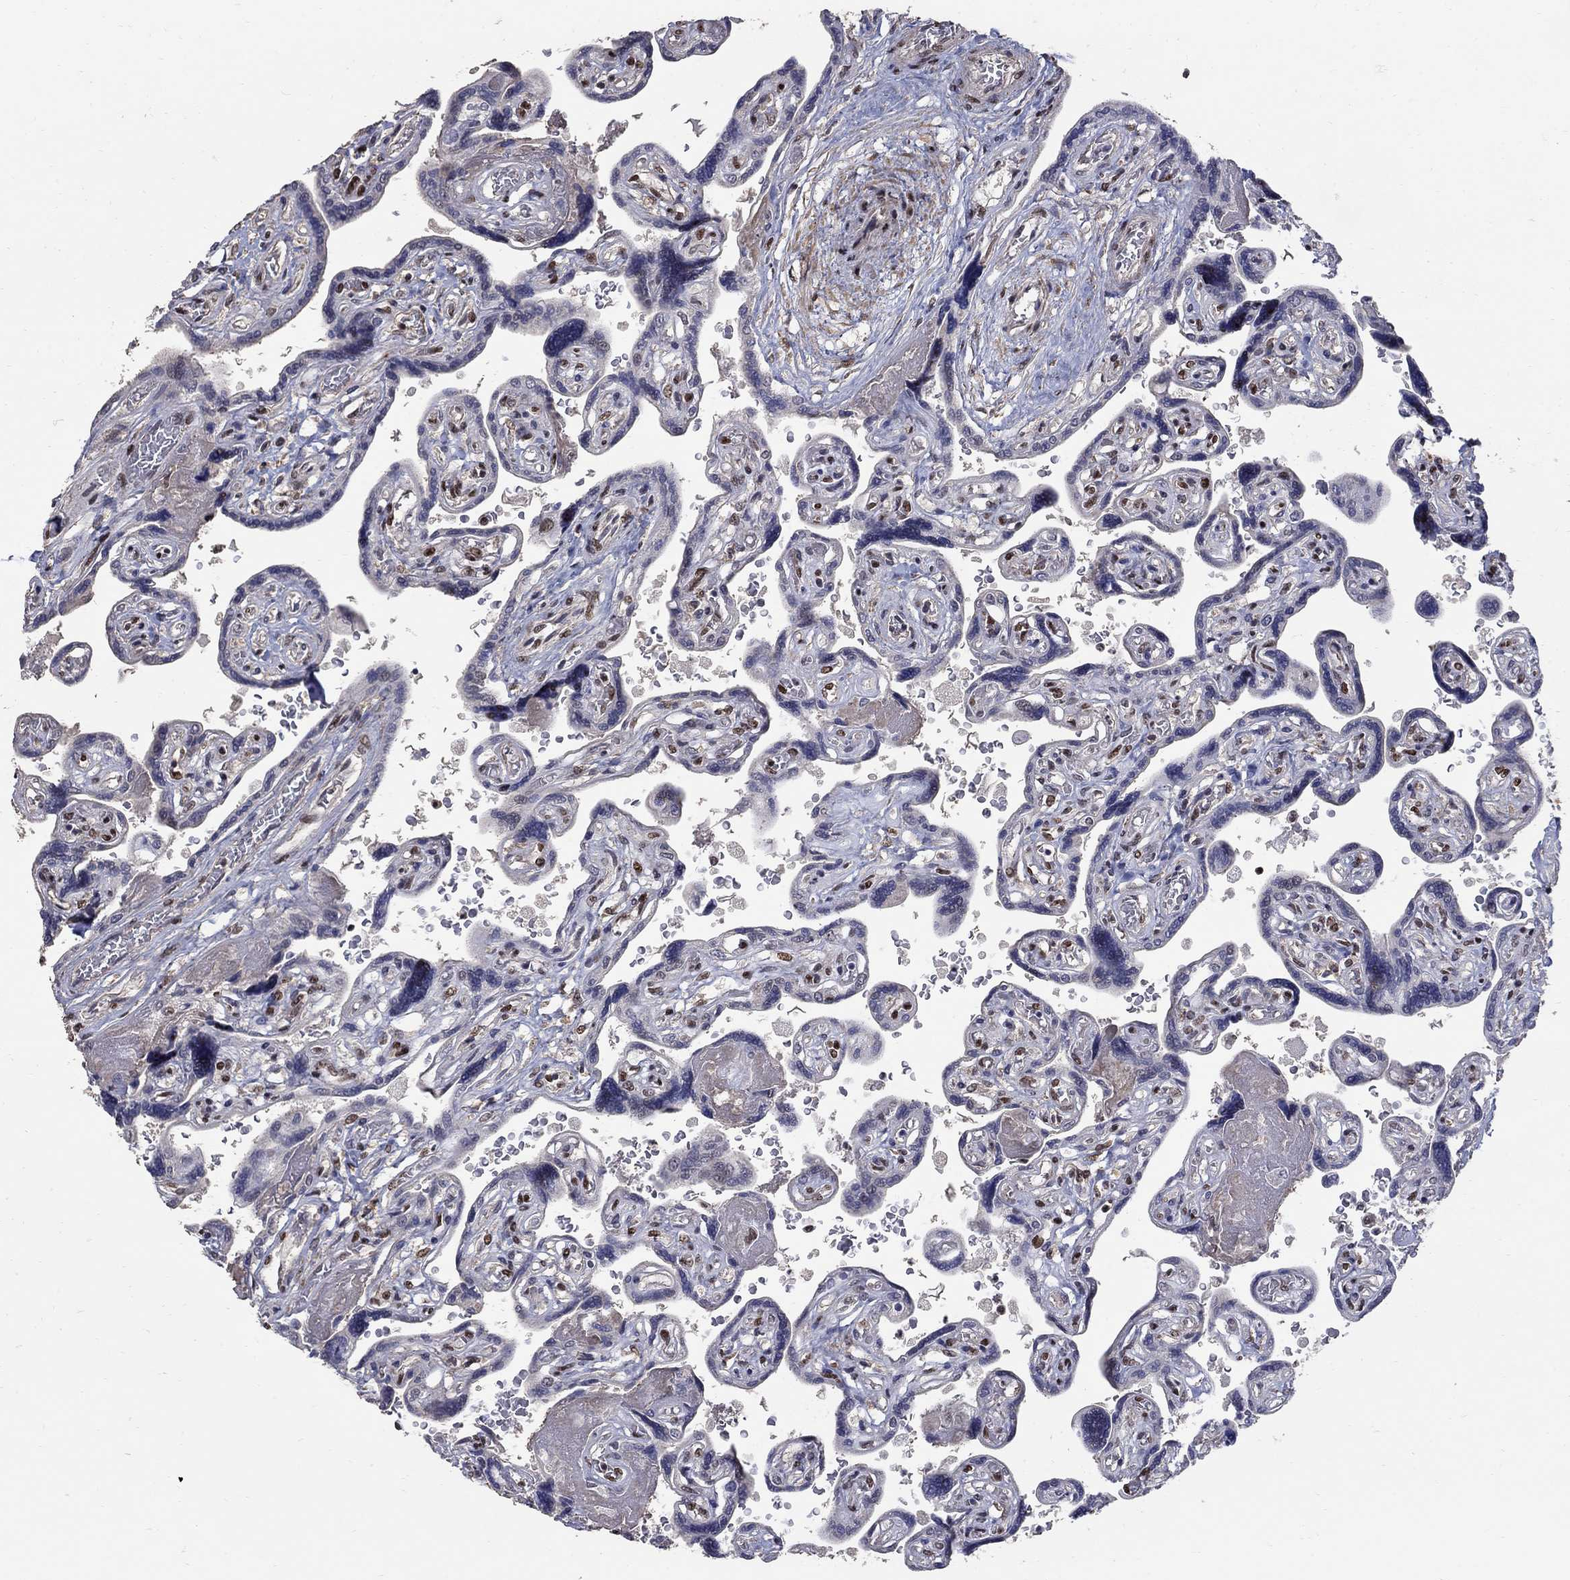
{"staining": {"intensity": "strong", "quantity": "25%-75%", "location": "nuclear"}, "tissue": "placenta", "cell_type": "Decidual cells", "image_type": "normal", "snomed": [{"axis": "morphology", "description": "Normal tissue, NOS"}, {"axis": "topography", "description": "Placenta"}], "caption": "Strong nuclear positivity for a protein is identified in approximately 25%-75% of decidual cells of normal placenta using immunohistochemistry (IHC).", "gene": "PNISR", "patient": {"sex": "female", "age": 32}}